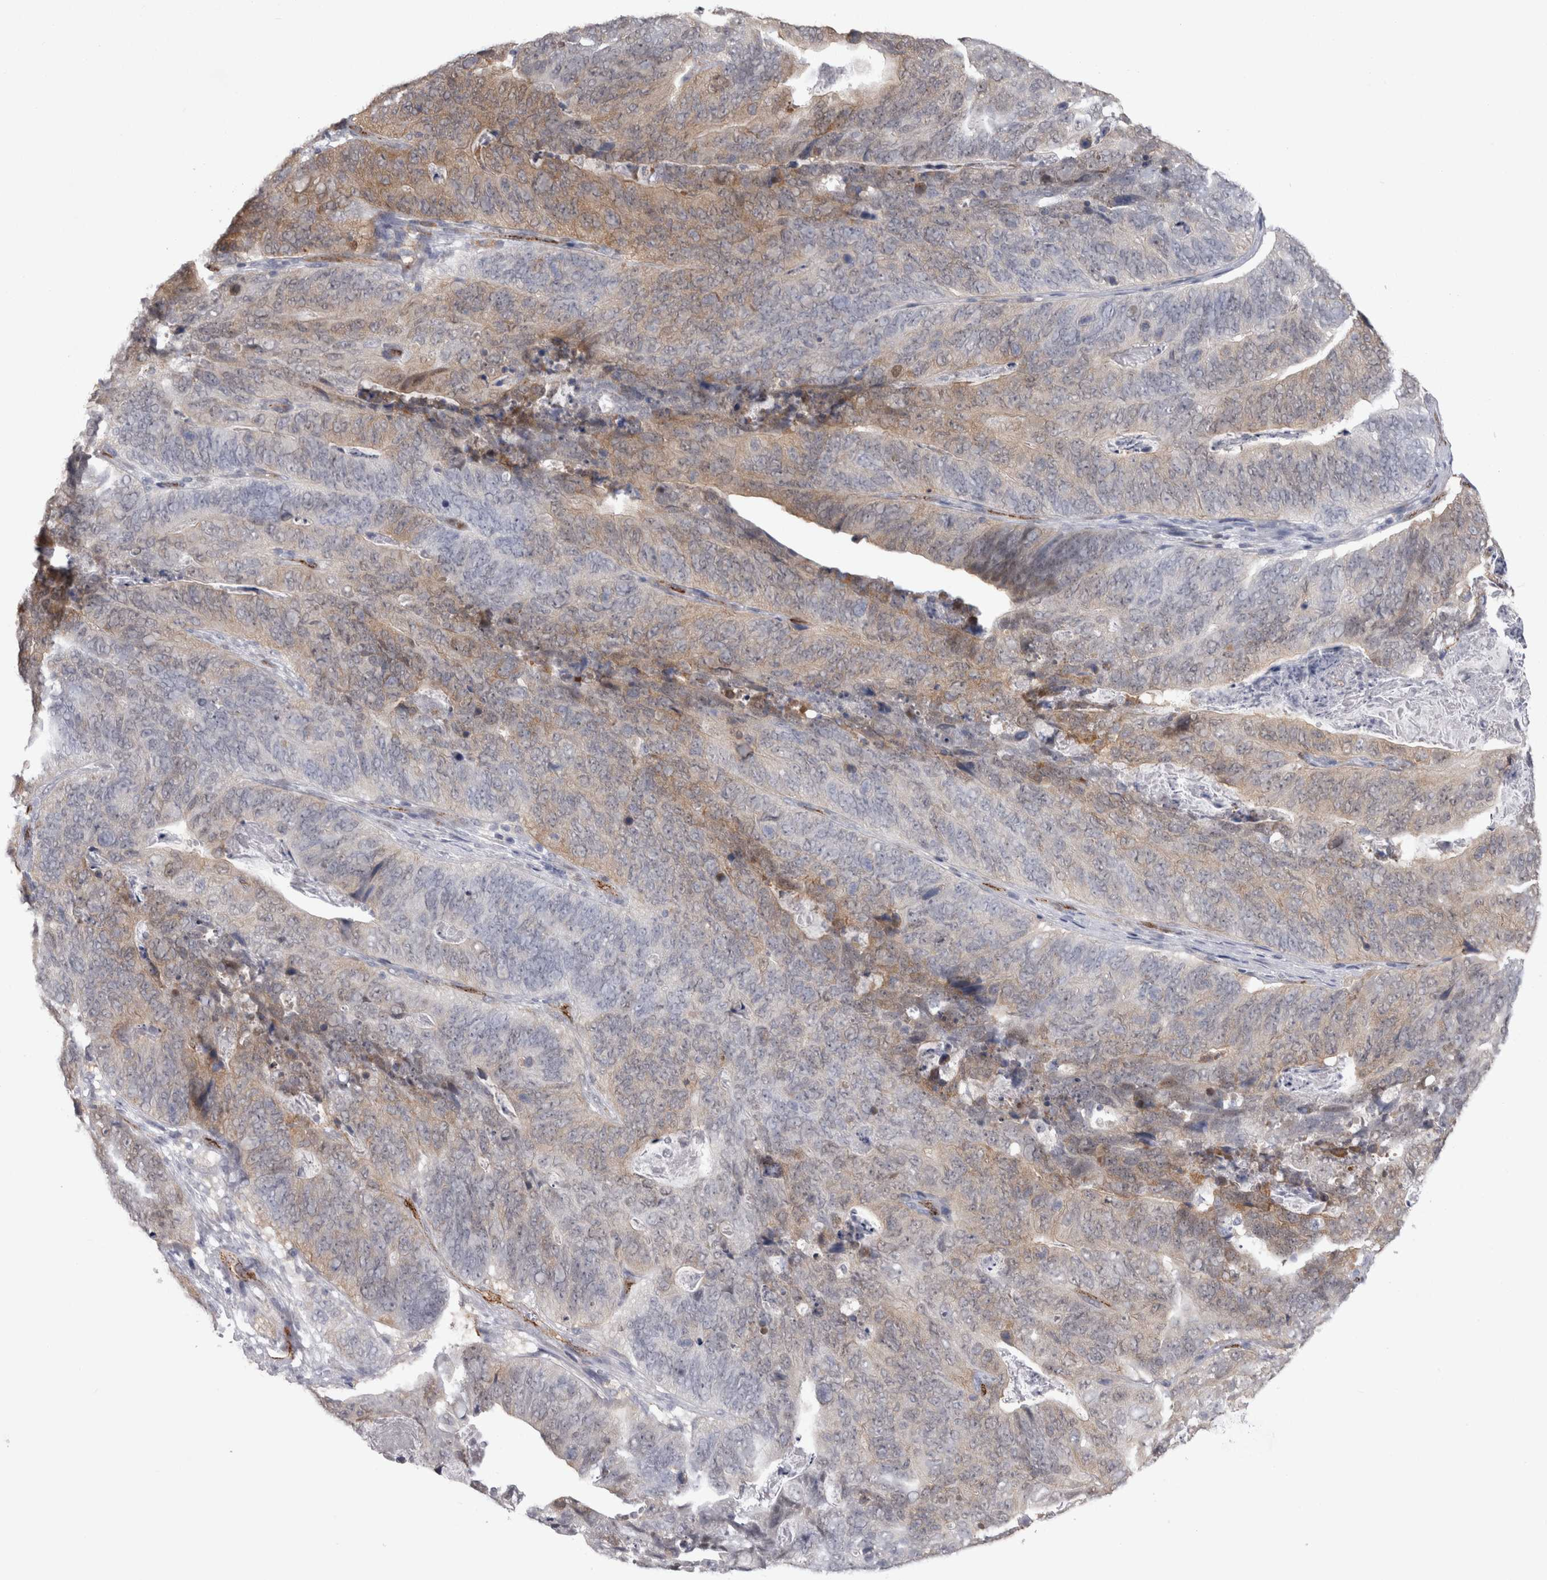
{"staining": {"intensity": "weak", "quantity": "25%-75%", "location": "cytoplasmic/membranous"}, "tissue": "stomach cancer", "cell_type": "Tumor cells", "image_type": "cancer", "snomed": [{"axis": "morphology", "description": "Normal tissue, NOS"}, {"axis": "morphology", "description": "Adenocarcinoma, NOS"}, {"axis": "topography", "description": "Stomach"}], "caption": "Adenocarcinoma (stomach) was stained to show a protein in brown. There is low levels of weak cytoplasmic/membranous positivity in about 25%-75% of tumor cells.", "gene": "ACOT7", "patient": {"sex": "female", "age": 89}}